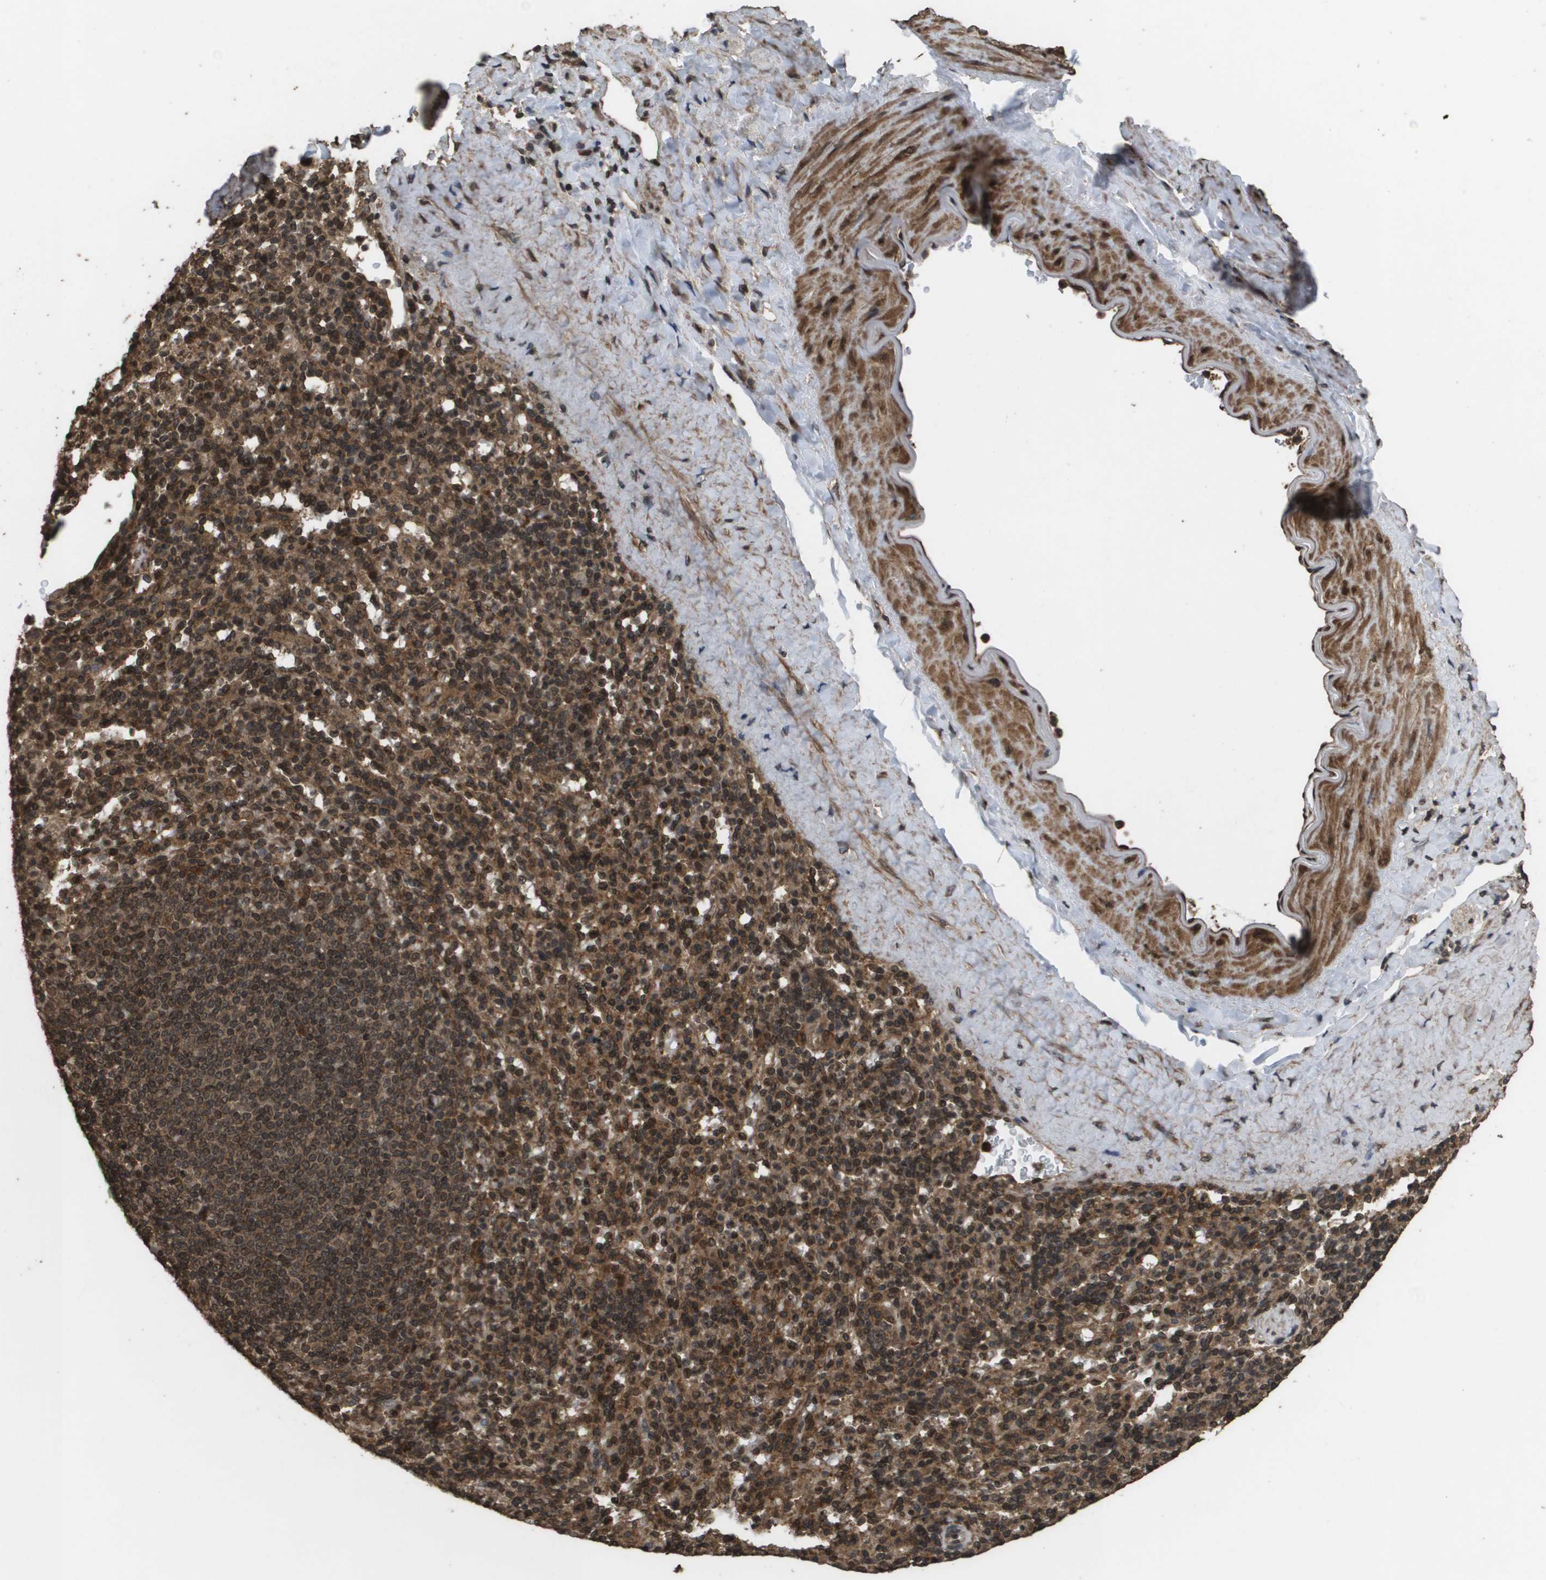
{"staining": {"intensity": "strong", "quantity": ">75%", "location": "cytoplasmic/membranous,nuclear"}, "tissue": "spleen", "cell_type": "Cells in red pulp", "image_type": "normal", "snomed": [{"axis": "morphology", "description": "Normal tissue, NOS"}, {"axis": "topography", "description": "Spleen"}], "caption": "The immunohistochemical stain labels strong cytoplasmic/membranous,nuclear expression in cells in red pulp of benign spleen. (DAB (3,3'-diaminobenzidine) IHC with brightfield microscopy, high magnification).", "gene": "AXIN2", "patient": {"sex": "male", "age": 36}}